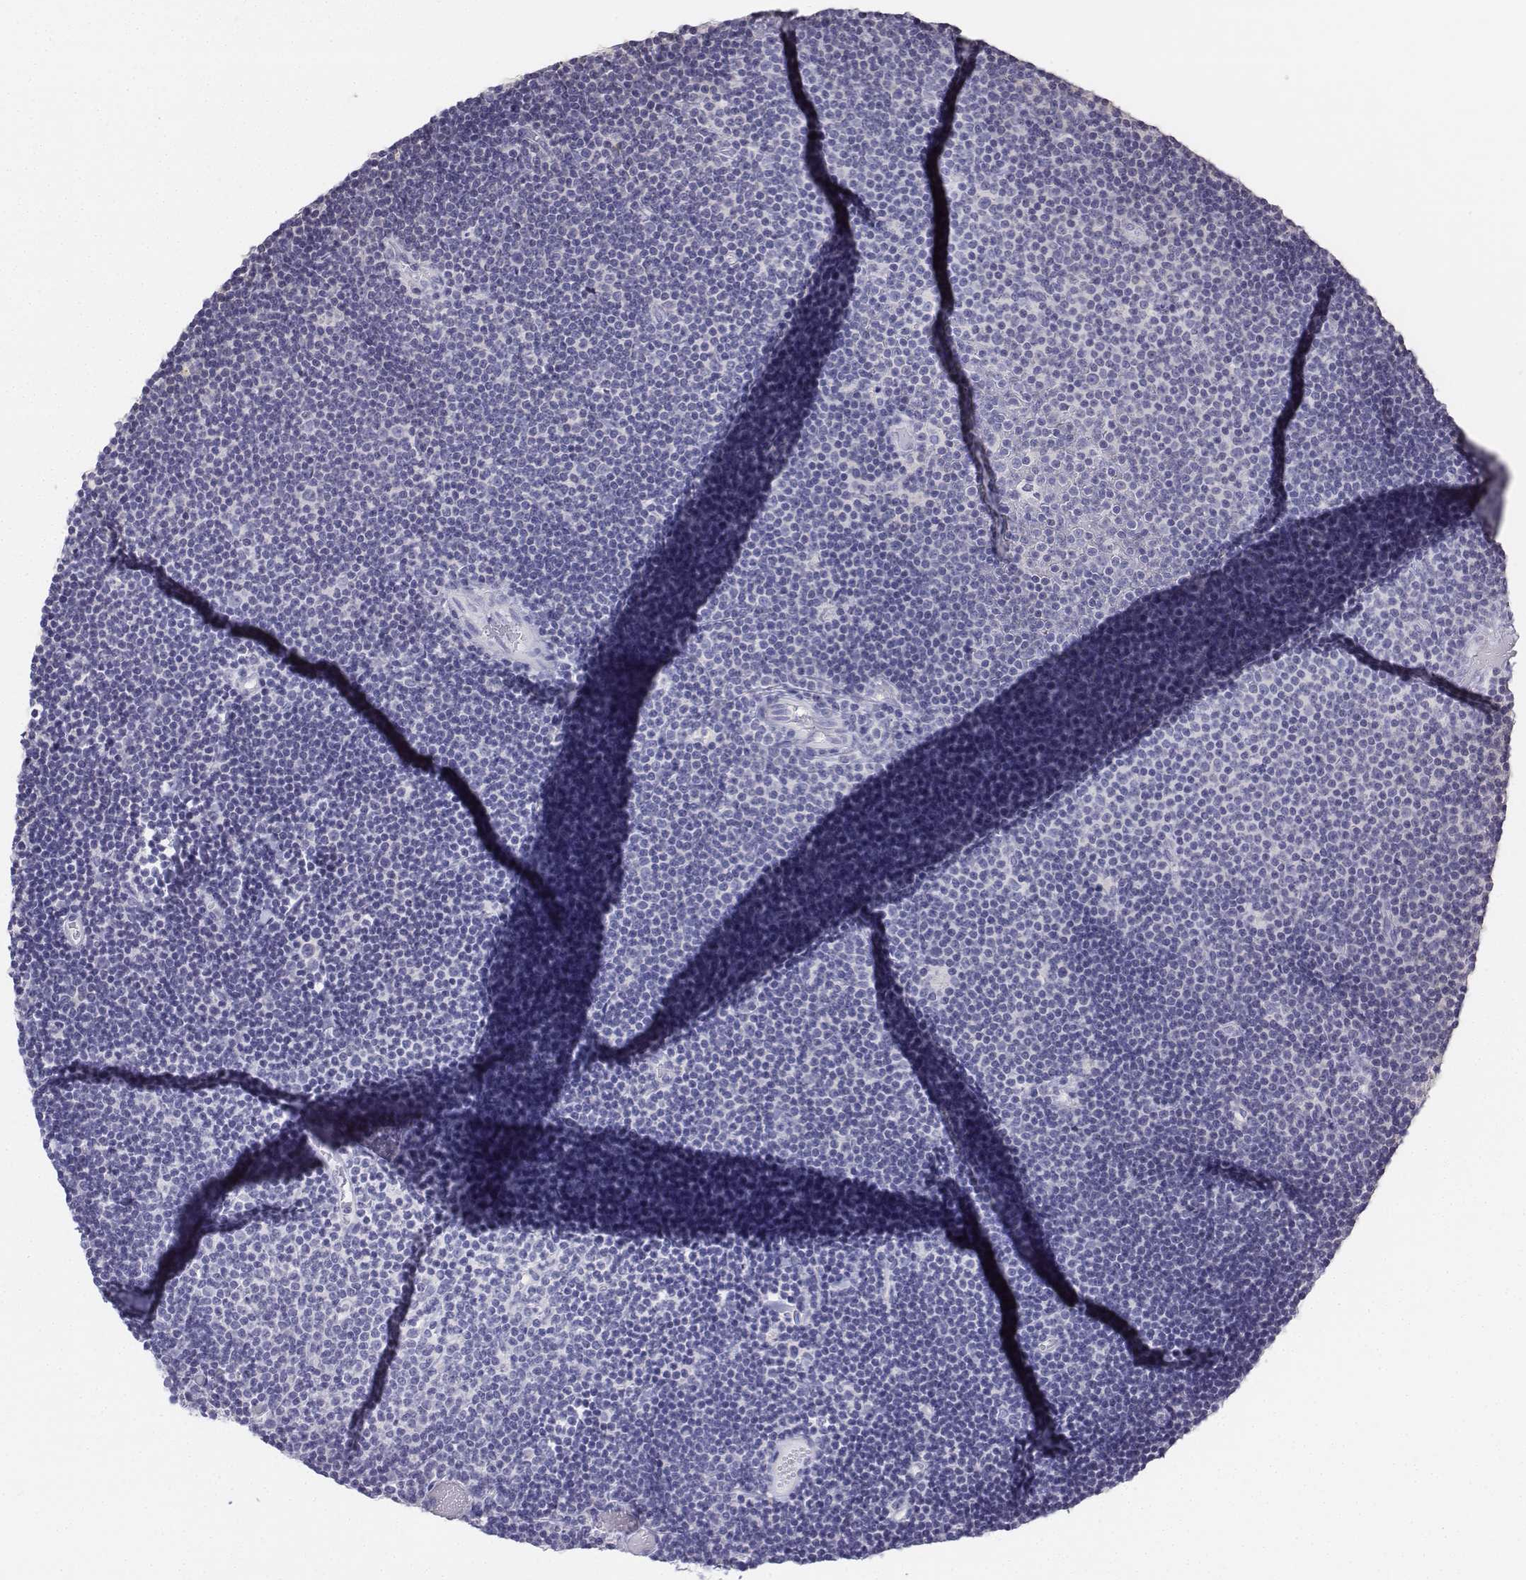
{"staining": {"intensity": "negative", "quantity": "none", "location": "none"}, "tissue": "lymphoma", "cell_type": "Tumor cells", "image_type": "cancer", "snomed": [{"axis": "morphology", "description": "Malignant lymphoma, non-Hodgkin's type, Low grade"}, {"axis": "topography", "description": "Brain"}], "caption": "DAB immunohistochemical staining of lymphoma reveals no significant staining in tumor cells. (DAB immunohistochemistry (IHC) visualized using brightfield microscopy, high magnification).", "gene": "LGSN", "patient": {"sex": "female", "age": 66}}